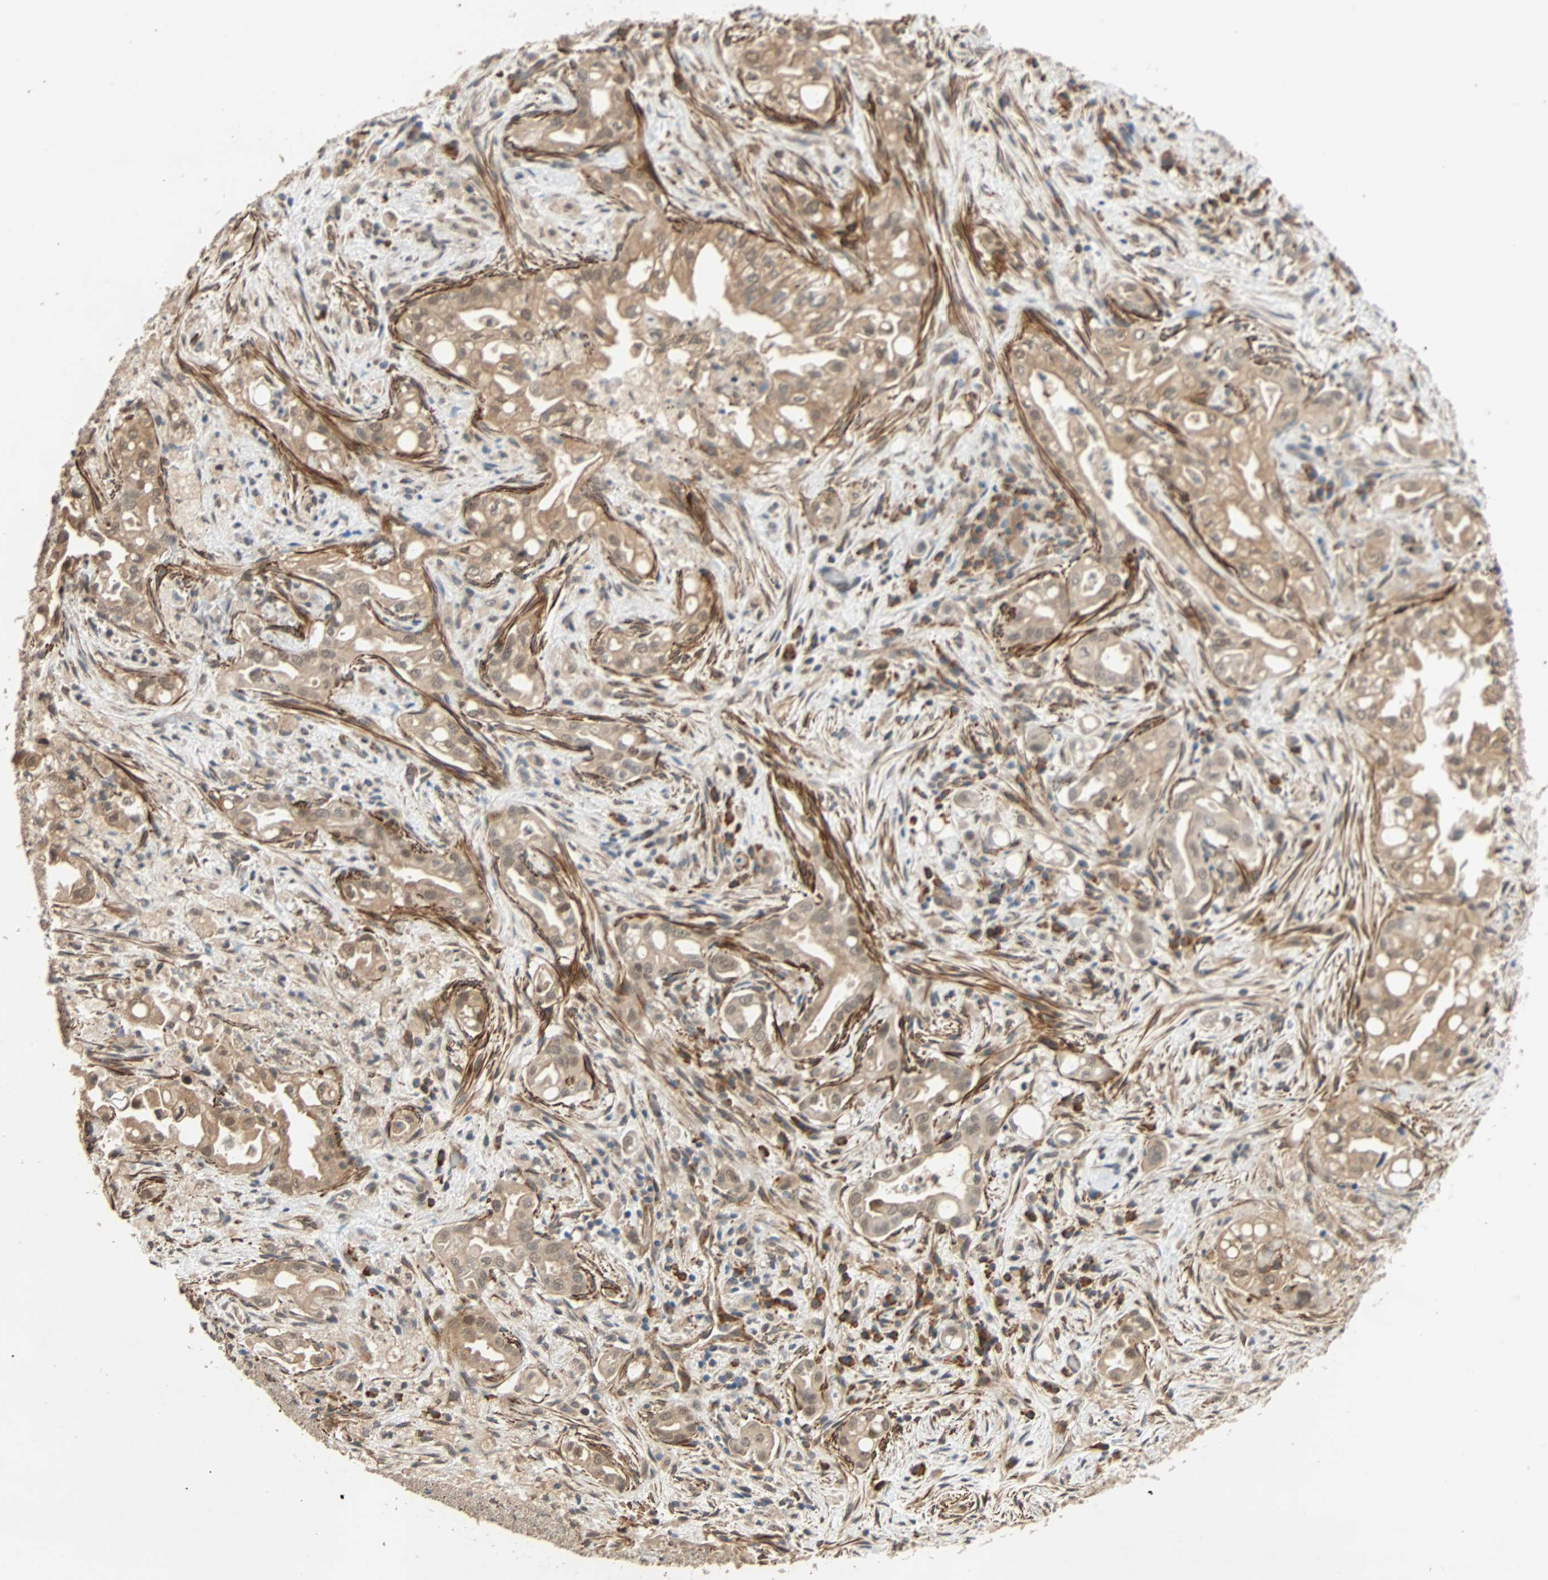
{"staining": {"intensity": "moderate", "quantity": ">75%", "location": "cytoplasmic/membranous"}, "tissue": "liver cancer", "cell_type": "Tumor cells", "image_type": "cancer", "snomed": [{"axis": "morphology", "description": "Cholangiocarcinoma"}, {"axis": "topography", "description": "Liver"}], "caption": "An immunohistochemistry histopathology image of tumor tissue is shown. Protein staining in brown highlights moderate cytoplasmic/membranous positivity in cholangiocarcinoma (liver) within tumor cells. (IHC, brightfield microscopy, high magnification).", "gene": "QSER1", "patient": {"sex": "female", "age": 68}}